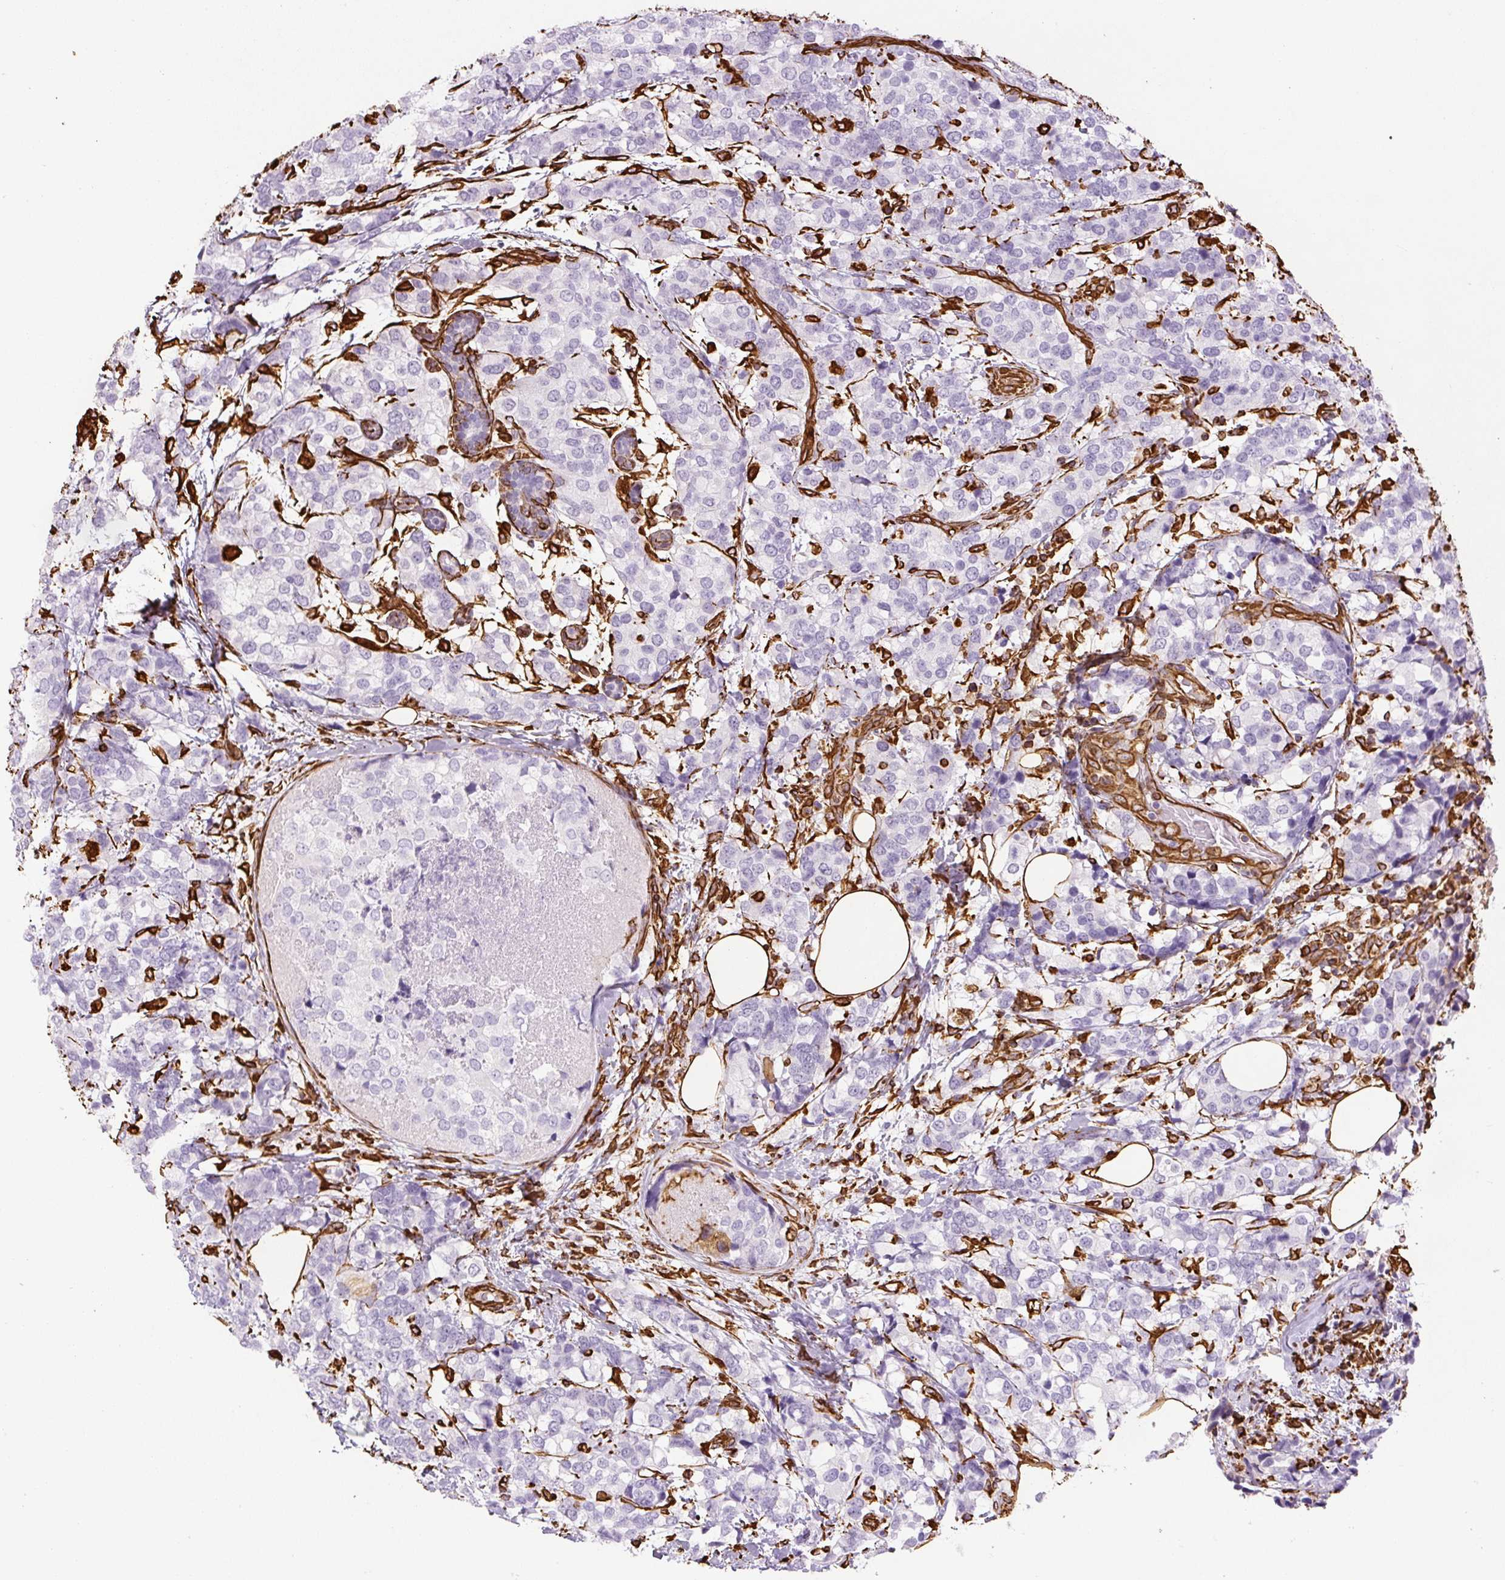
{"staining": {"intensity": "negative", "quantity": "none", "location": "none"}, "tissue": "breast cancer", "cell_type": "Tumor cells", "image_type": "cancer", "snomed": [{"axis": "morphology", "description": "Lobular carcinoma"}, {"axis": "topography", "description": "Breast"}], "caption": "DAB immunohistochemical staining of human breast cancer (lobular carcinoma) shows no significant positivity in tumor cells. (DAB IHC with hematoxylin counter stain).", "gene": "VIM", "patient": {"sex": "female", "age": 59}}